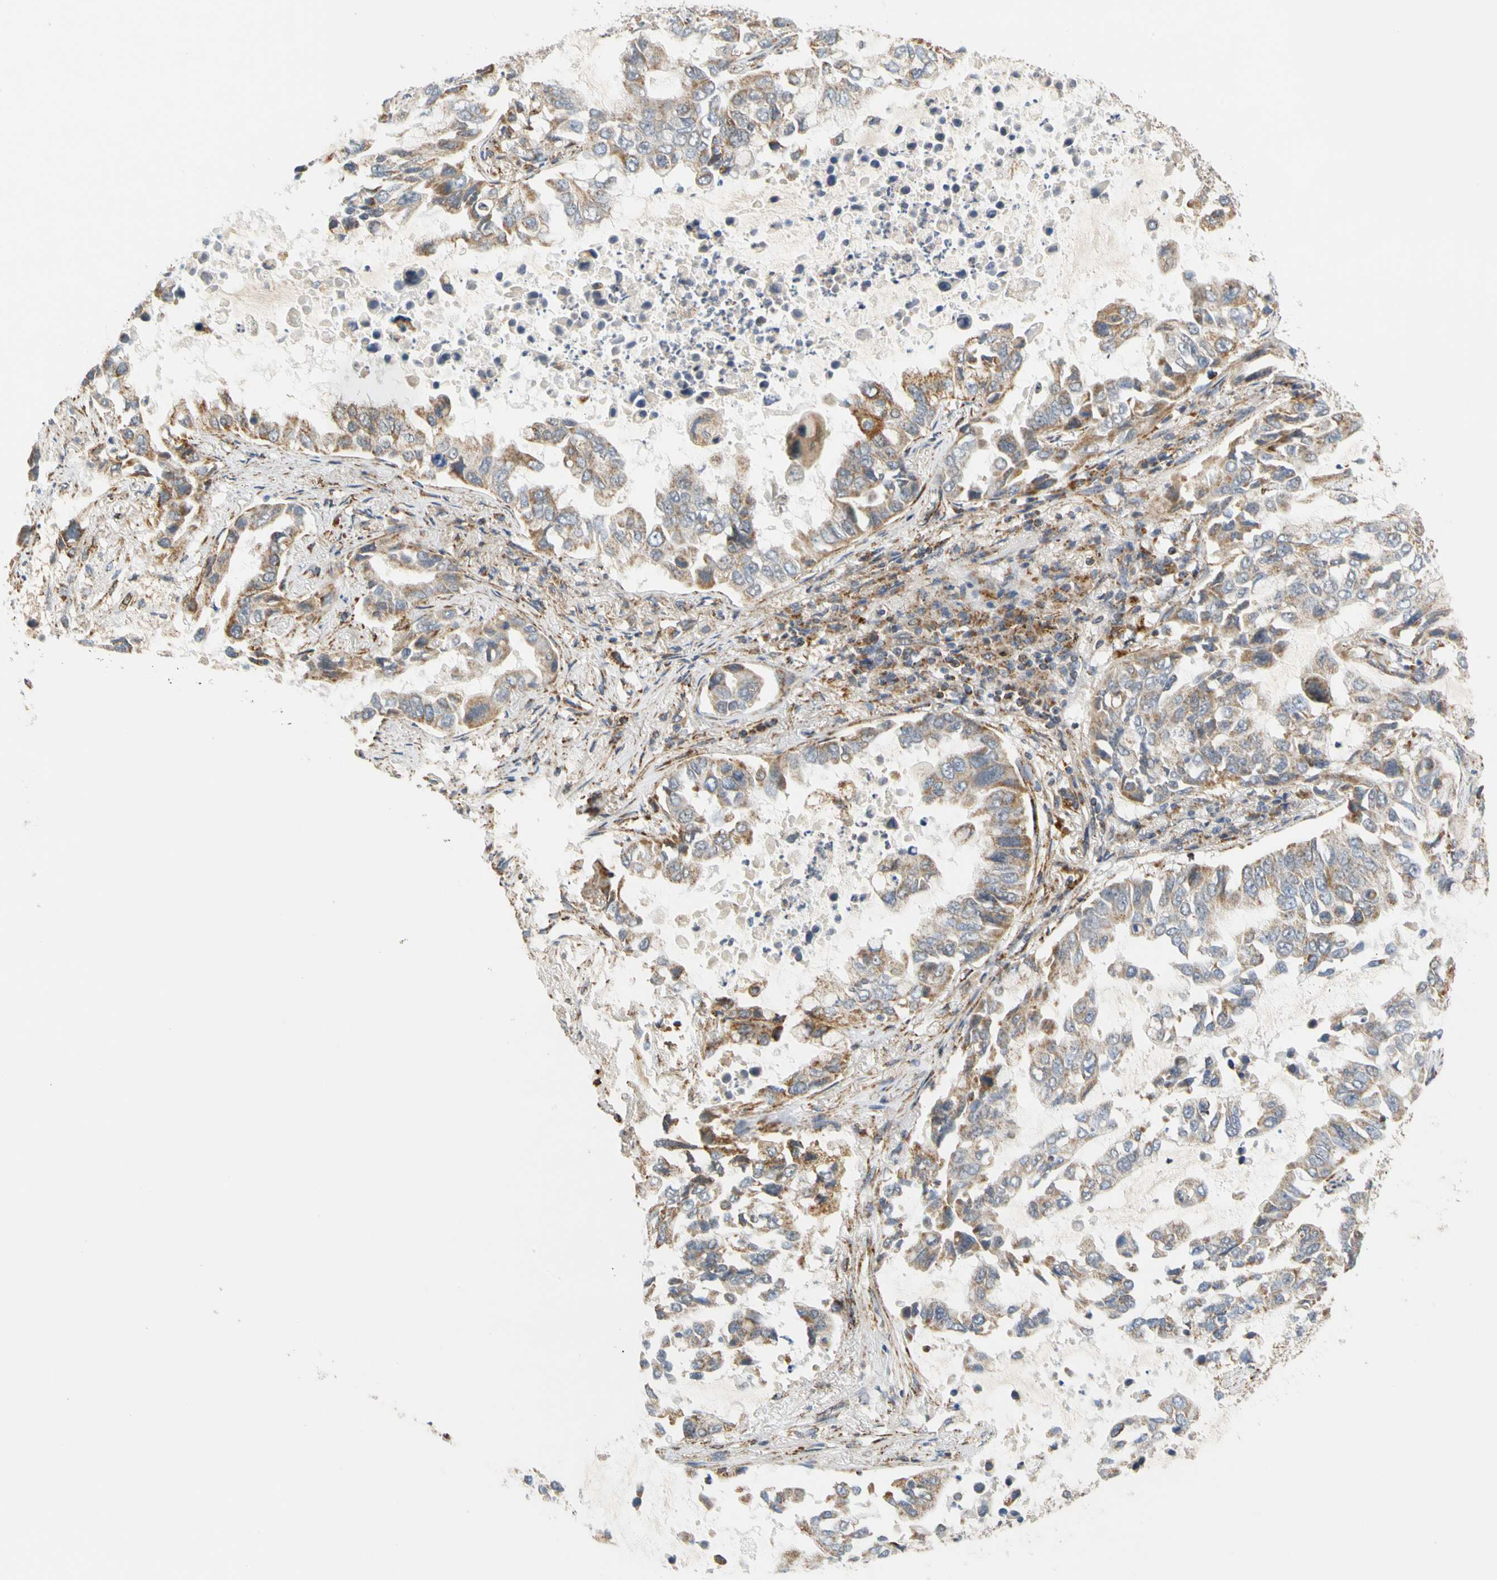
{"staining": {"intensity": "weak", "quantity": ">75%", "location": "cytoplasmic/membranous"}, "tissue": "lung cancer", "cell_type": "Tumor cells", "image_type": "cancer", "snomed": [{"axis": "morphology", "description": "Adenocarcinoma, NOS"}, {"axis": "topography", "description": "Lung"}], "caption": "A photomicrograph of human adenocarcinoma (lung) stained for a protein demonstrates weak cytoplasmic/membranous brown staining in tumor cells. (brown staining indicates protein expression, while blue staining denotes nuclei).", "gene": "SFXN3", "patient": {"sex": "male", "age": 64}}